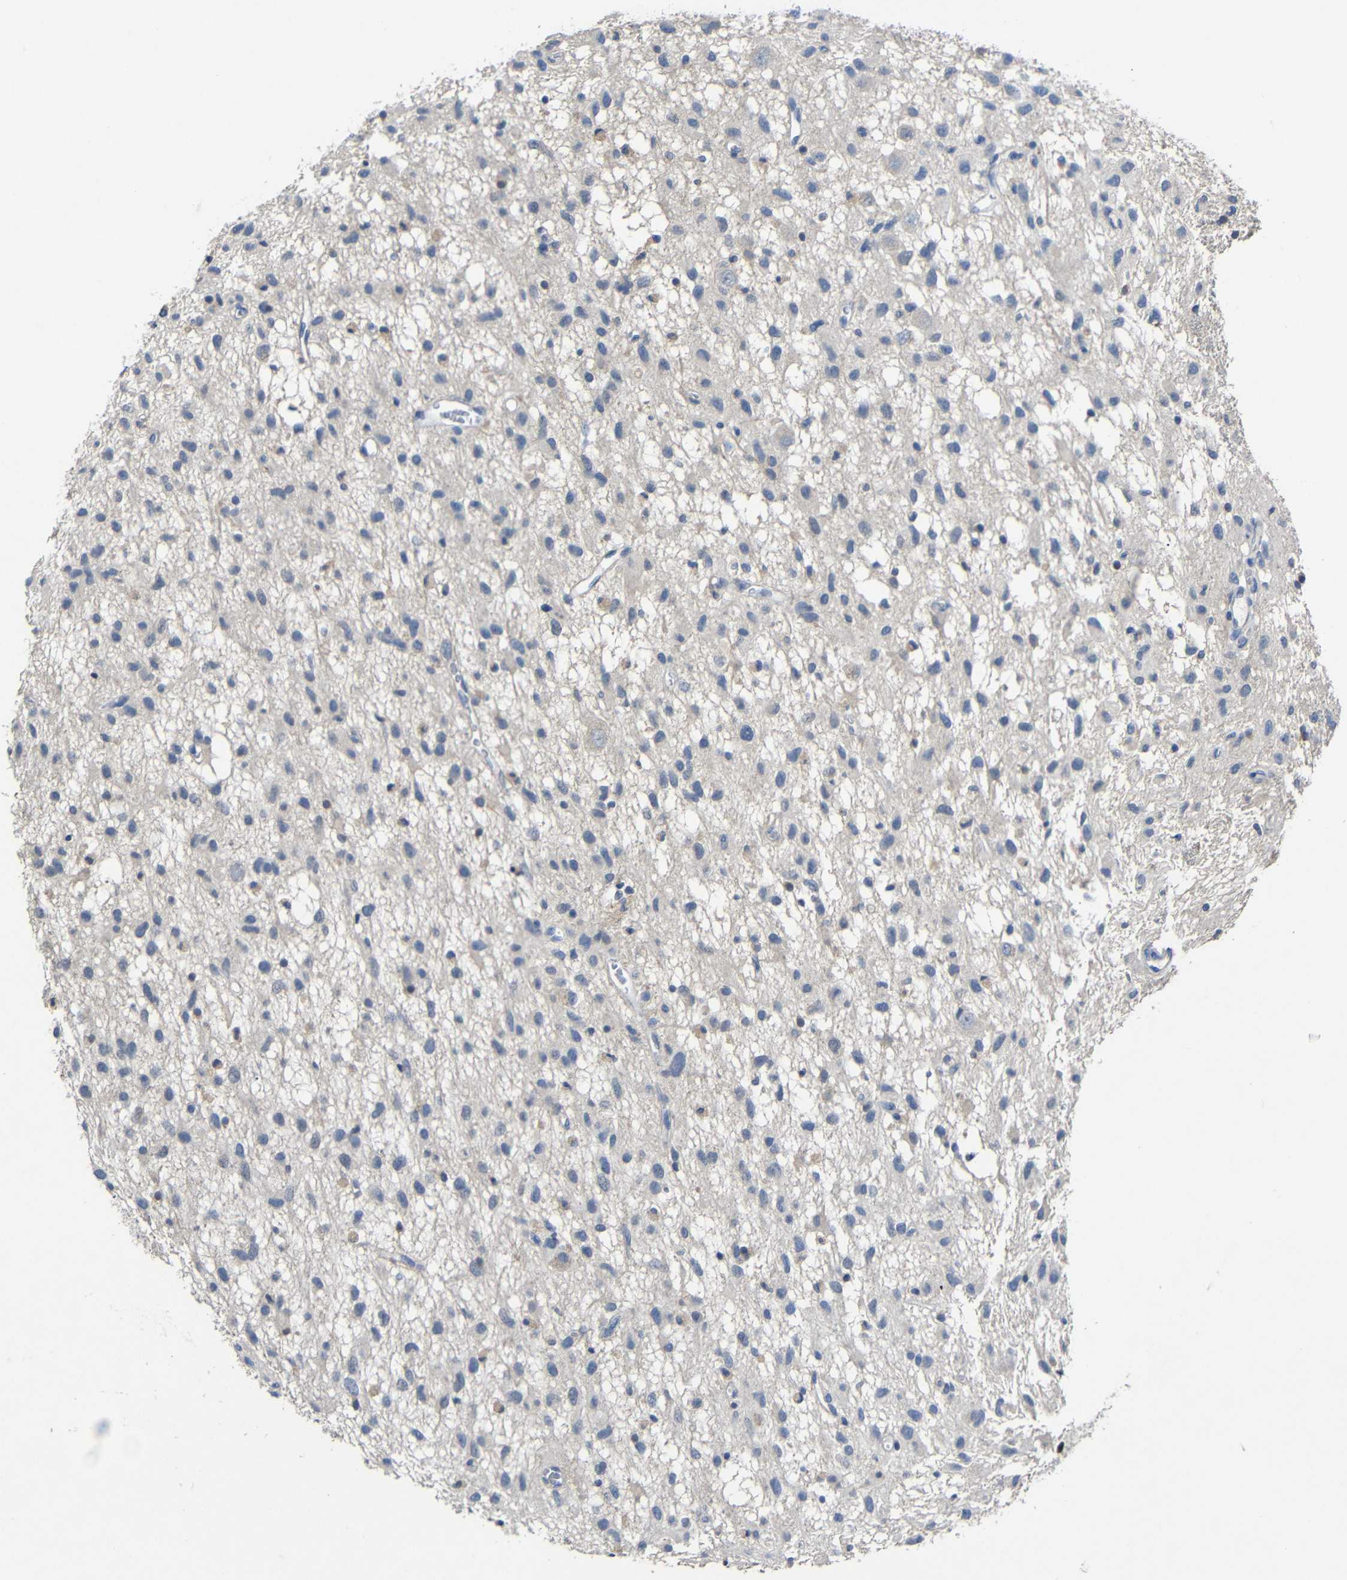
{"staining": {"intensity": "weak", "quantity": "<25%", "location": "cytoplasmic/membranous,nuclear"}, "tissue": "glioma", "cell_type": "Tumor cells", "image_type": "cancer", "snomed": [{"axis": "morphology", "description": "Glioma, malignant, Low grade"}, {"axis": "topography", "description": "Brain"}], "caption": "Protein analysis of glioma exhibits no significant staining in tumor cells. The staining was performed using DAB (3,3'-diaminobenzidine) to visualize the protein expression in brown, while the nuclei were stained in blue with hematoxylin (Magnification: 20x).", "gene": "HNF1A", "patient": {"sex": "male", "age": 77}}